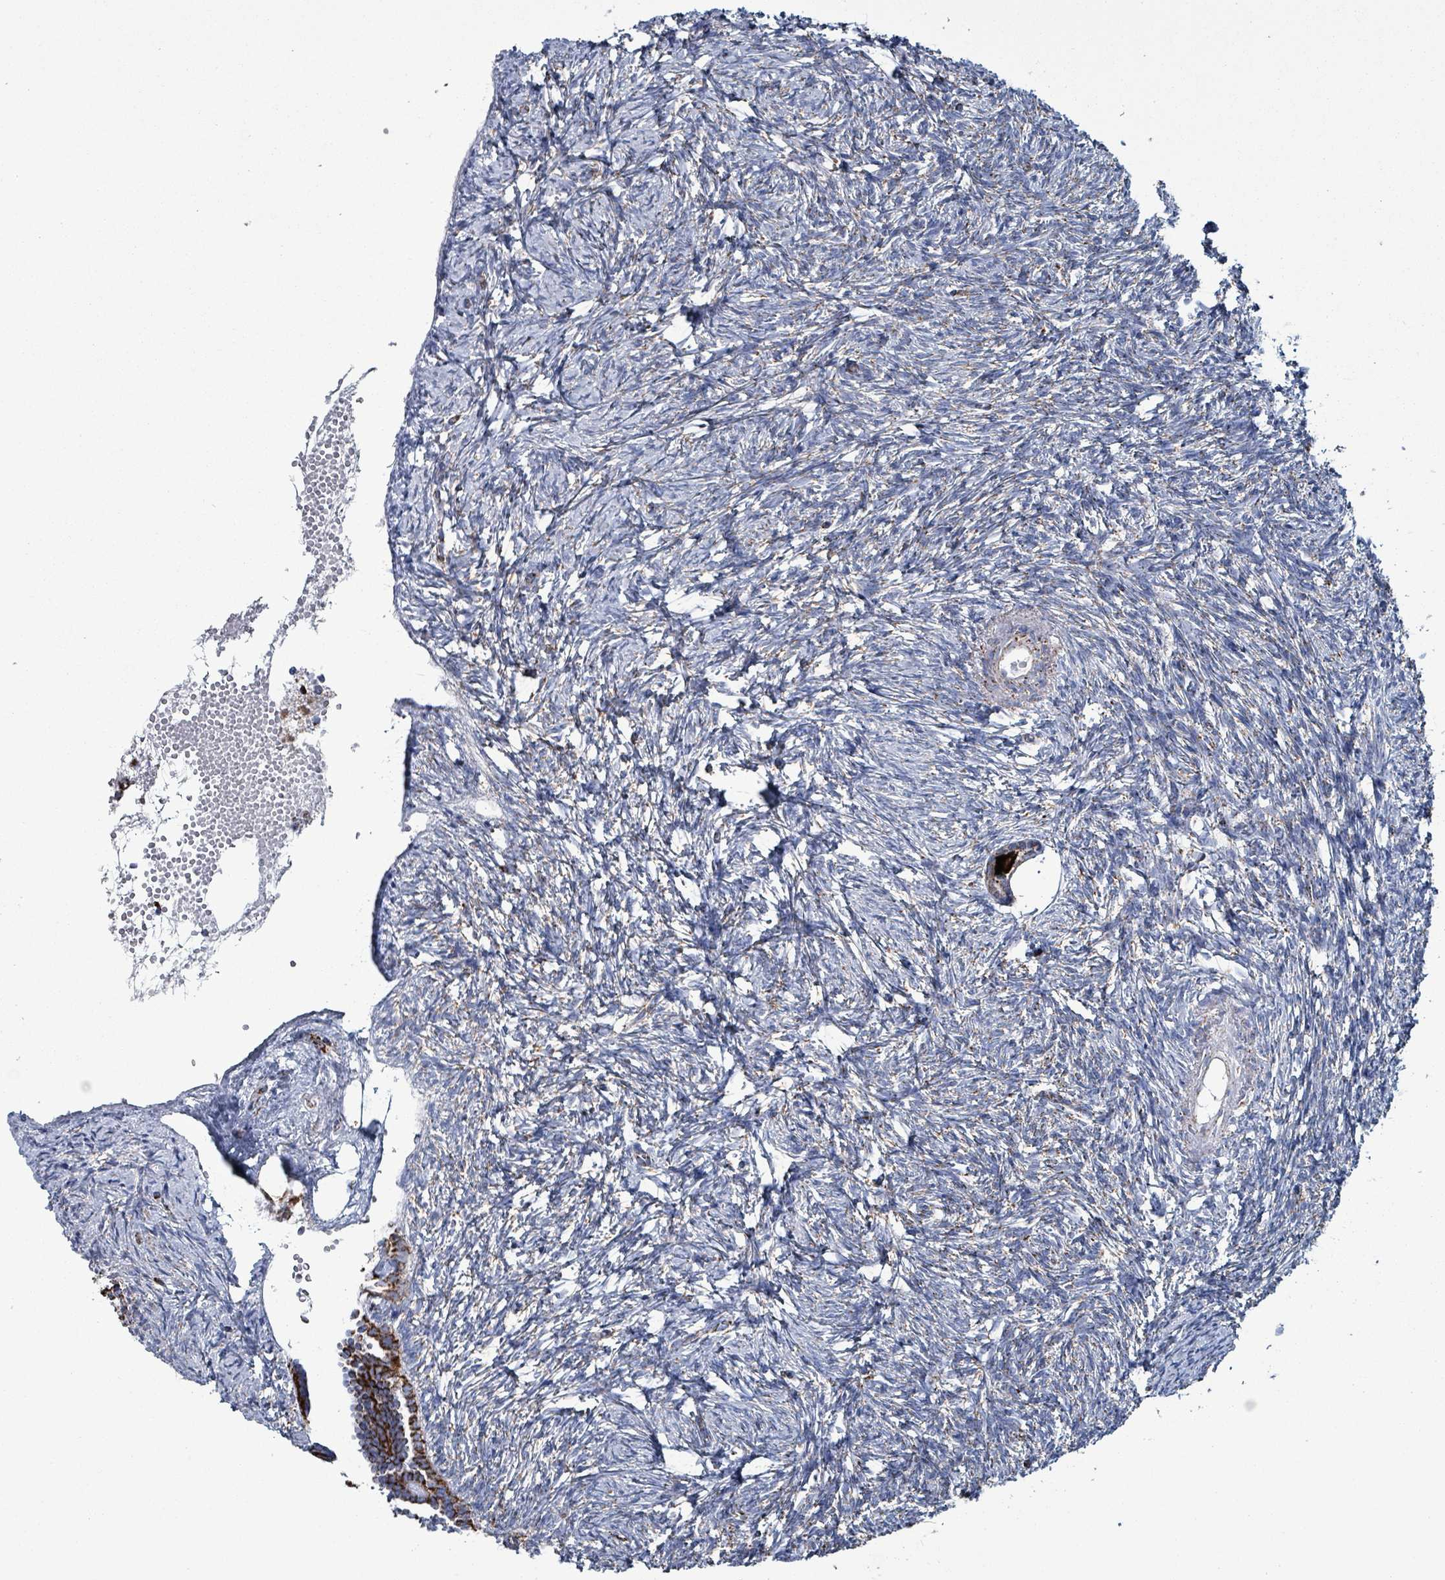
{"staining": {"intensity": "strong", "quantity": ">75%", "location": "cytoplasmic/membranous"}, "tissue": "ovary", "cell_type": "Follicle cells", "image_type": "normal", "snomed": [{"axis": "morphology", "description": "Normal tissue, NOS"}, {"axis": "topography", "description": "Ovary"}], "caption": "The micrograph demonstrates immunohistochemical staining of unremarkable ovary. There is strong cytoplasmic/membranous positivity is appreciated in about >75% of follicle cells.", "gene": "IDH3B", "patient": {"sex": "female", "age": 51}}